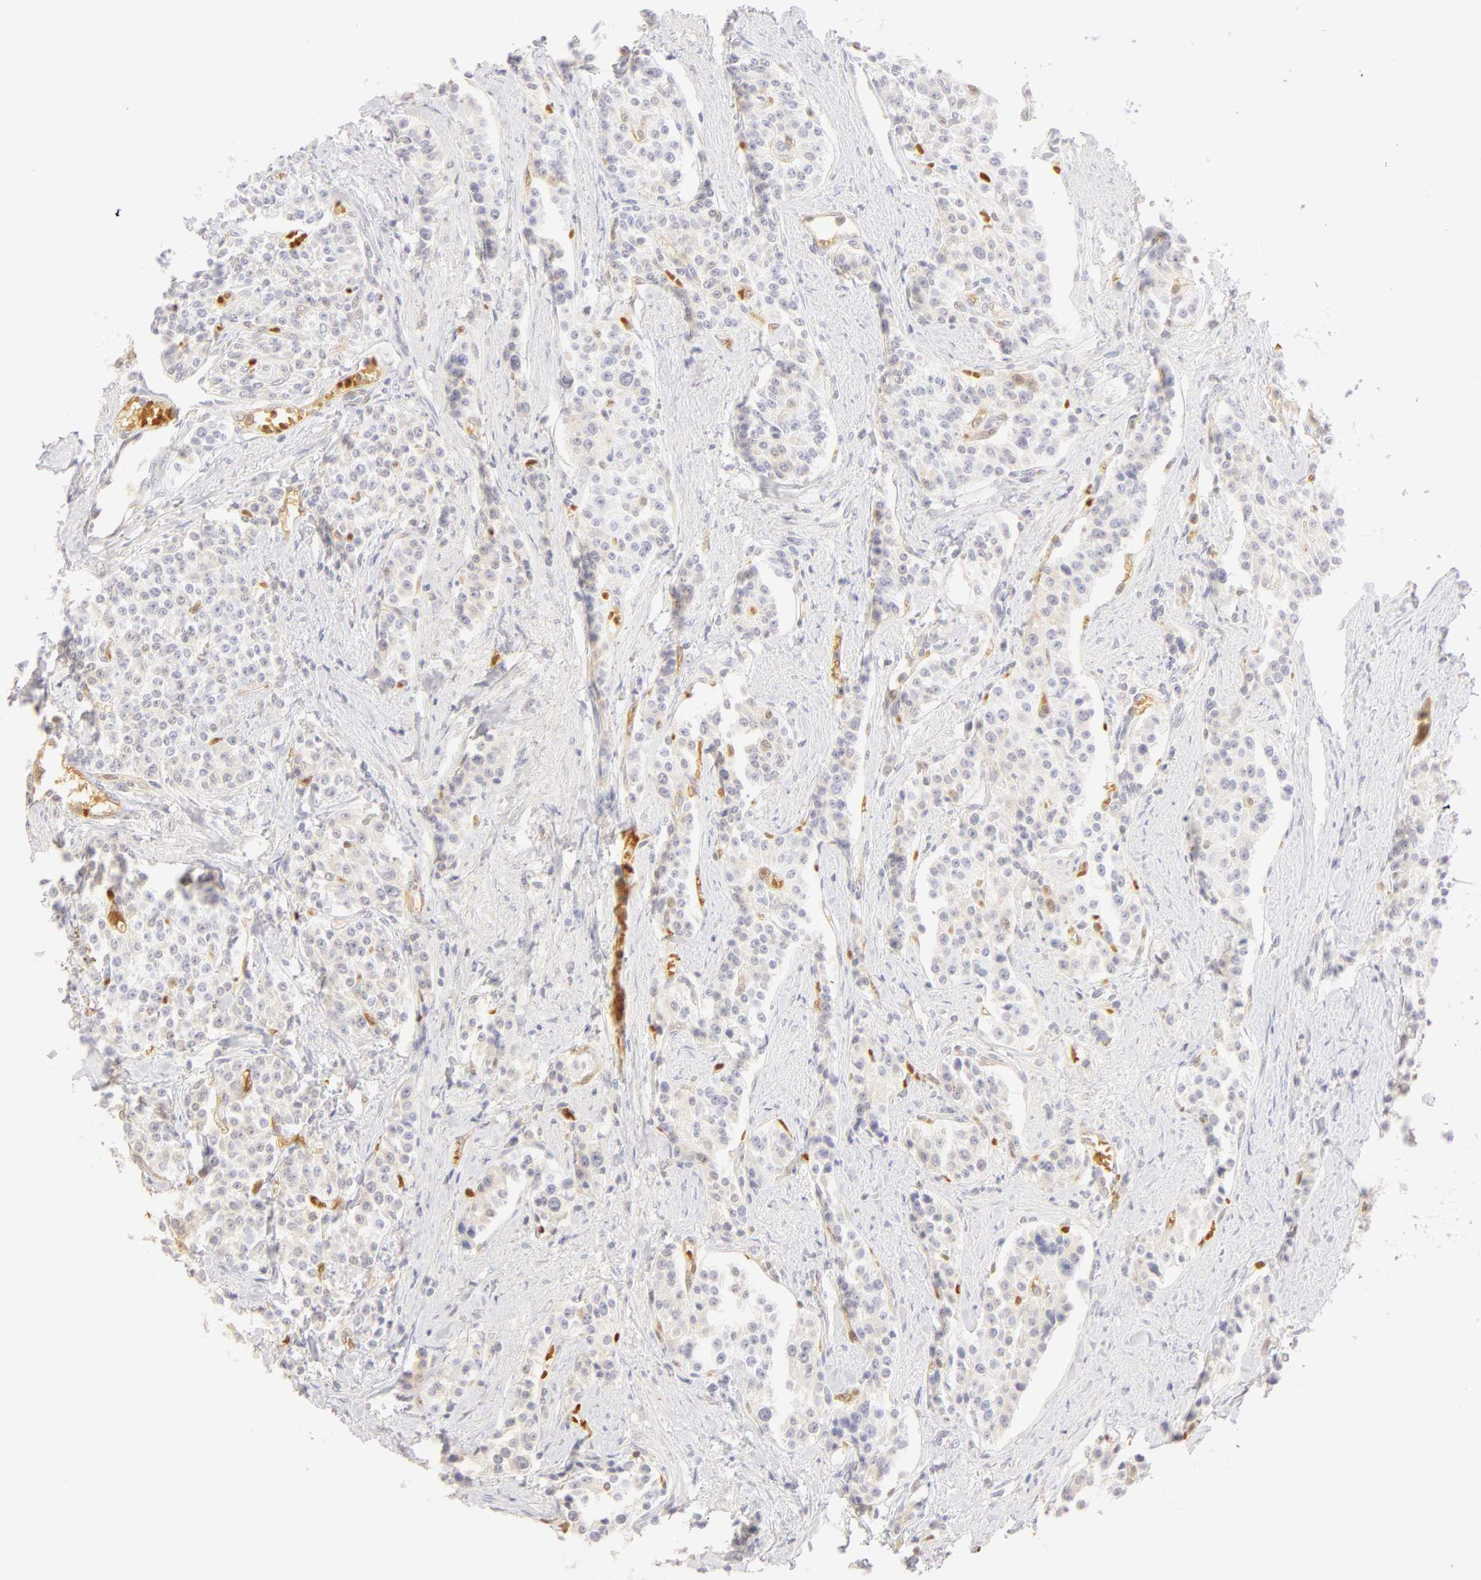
{"staining": {"intensity": "negative", "quantity": "none", "location": "none"}, "tissue": "carcinoid", "cell_type": "Tumor cells", "image_type": "cancer", "snomed": [{"axis": "morphology", "description": "Carcinoid, malignant, NOS"}, {"axis": "topography", "description": "Stomach"}], "caption": "A histopathology image of malignant carcinoid stained for a protein shows no brown staining in tumor cells.", "gene": "CA2", "patient": {"sex": "female", "age": 76}}